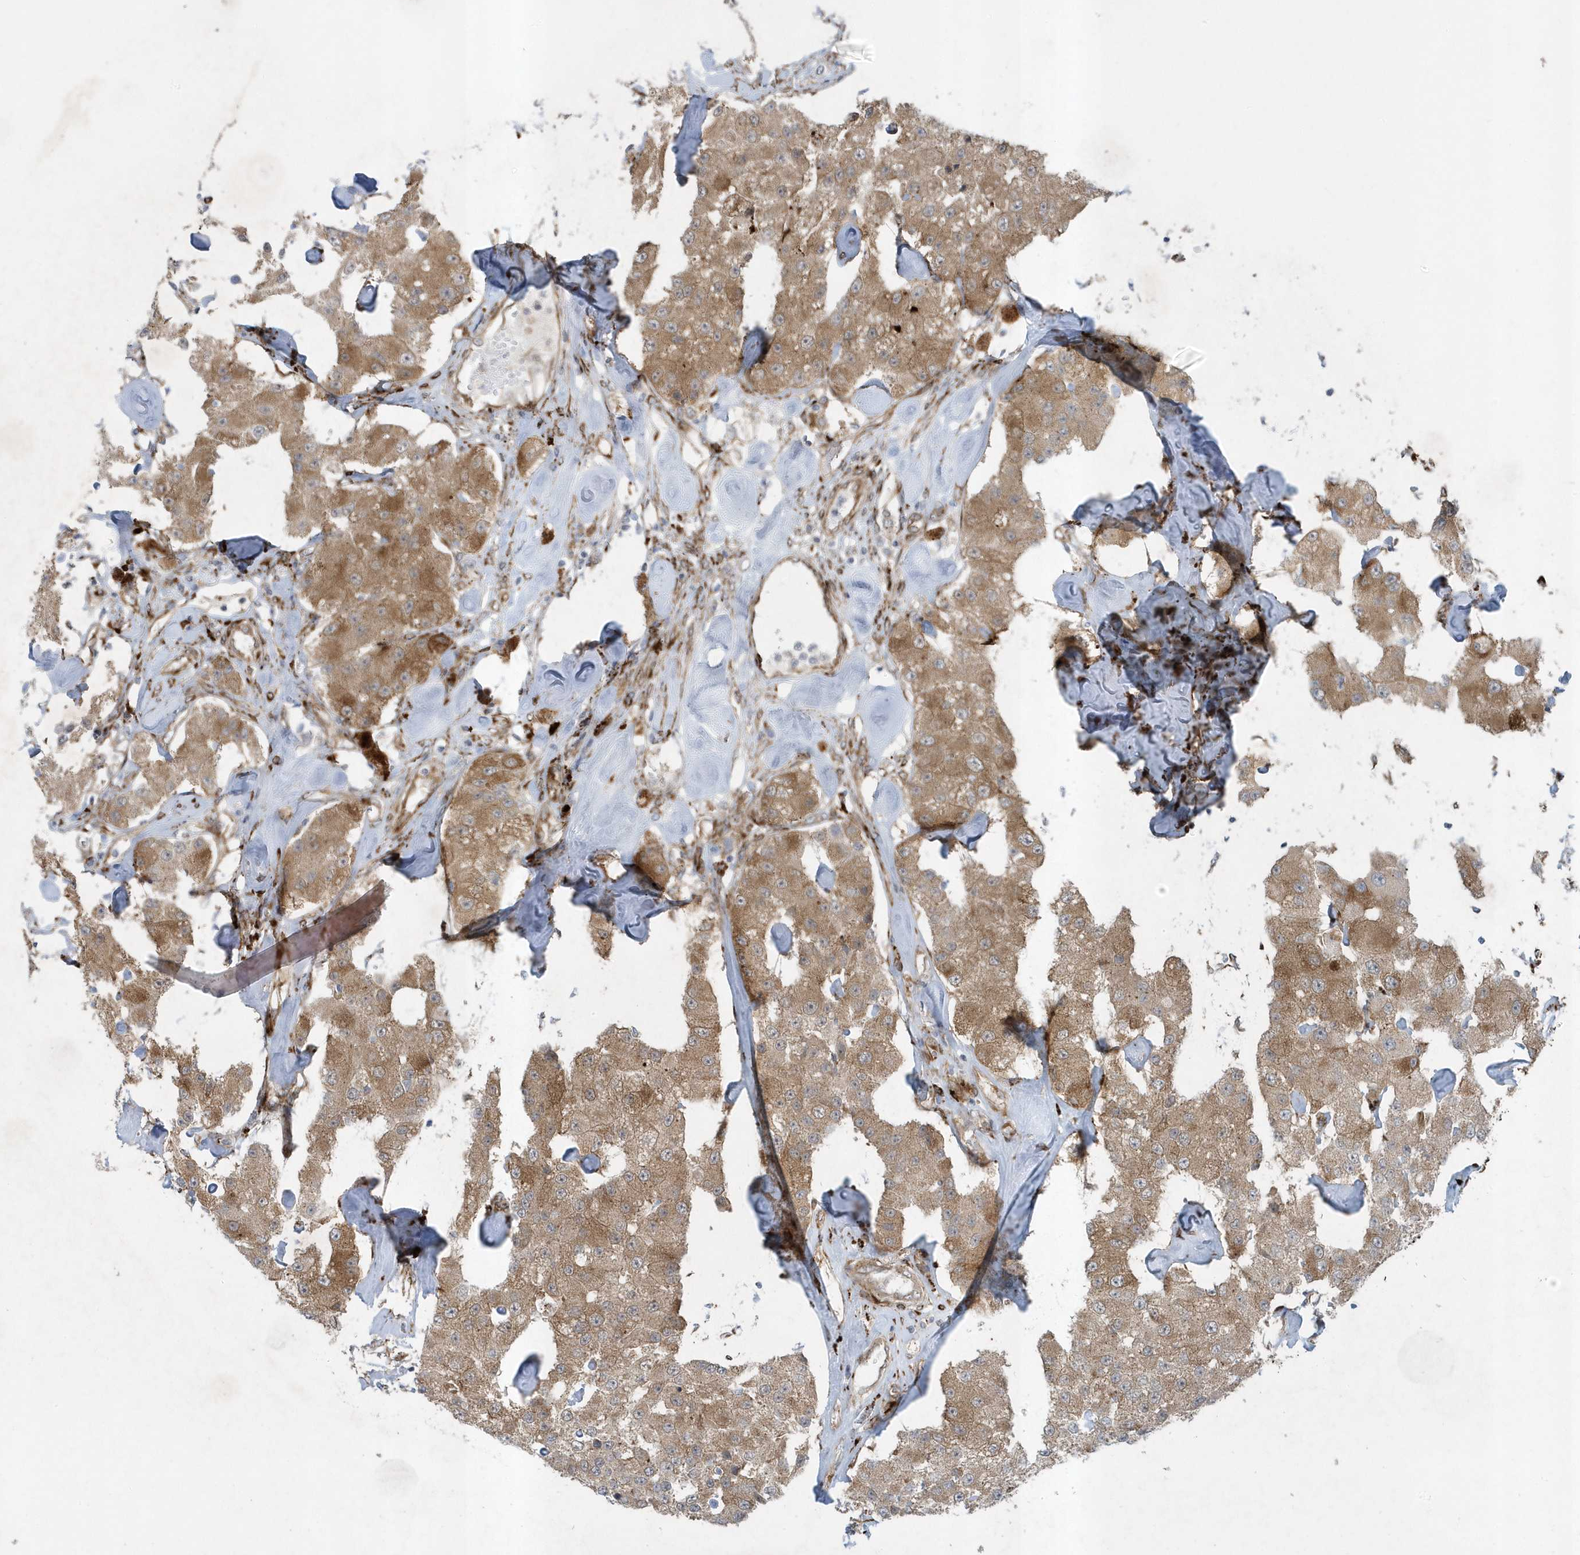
{"staining": {"intensity": "moderate", "quantity": ">75%", "location": "cytoplasmic/membranous"}, "tissue": "carcinoid", "cell_type": "Tumor cells", "image_type": "cancer", "snomed": [{"axis": "morphology", "description": "Carcinoid, malignant, NOS"}, {"axis": "topography", "description": "Pancreas"}], "caption": "Moderate cytoplasmic/membranous staining is identified in approximately >75% of tumor cells in carcinoid (malignant).", "gene": "FAM98A", "patient": {"sex": "male", "age": 41}}